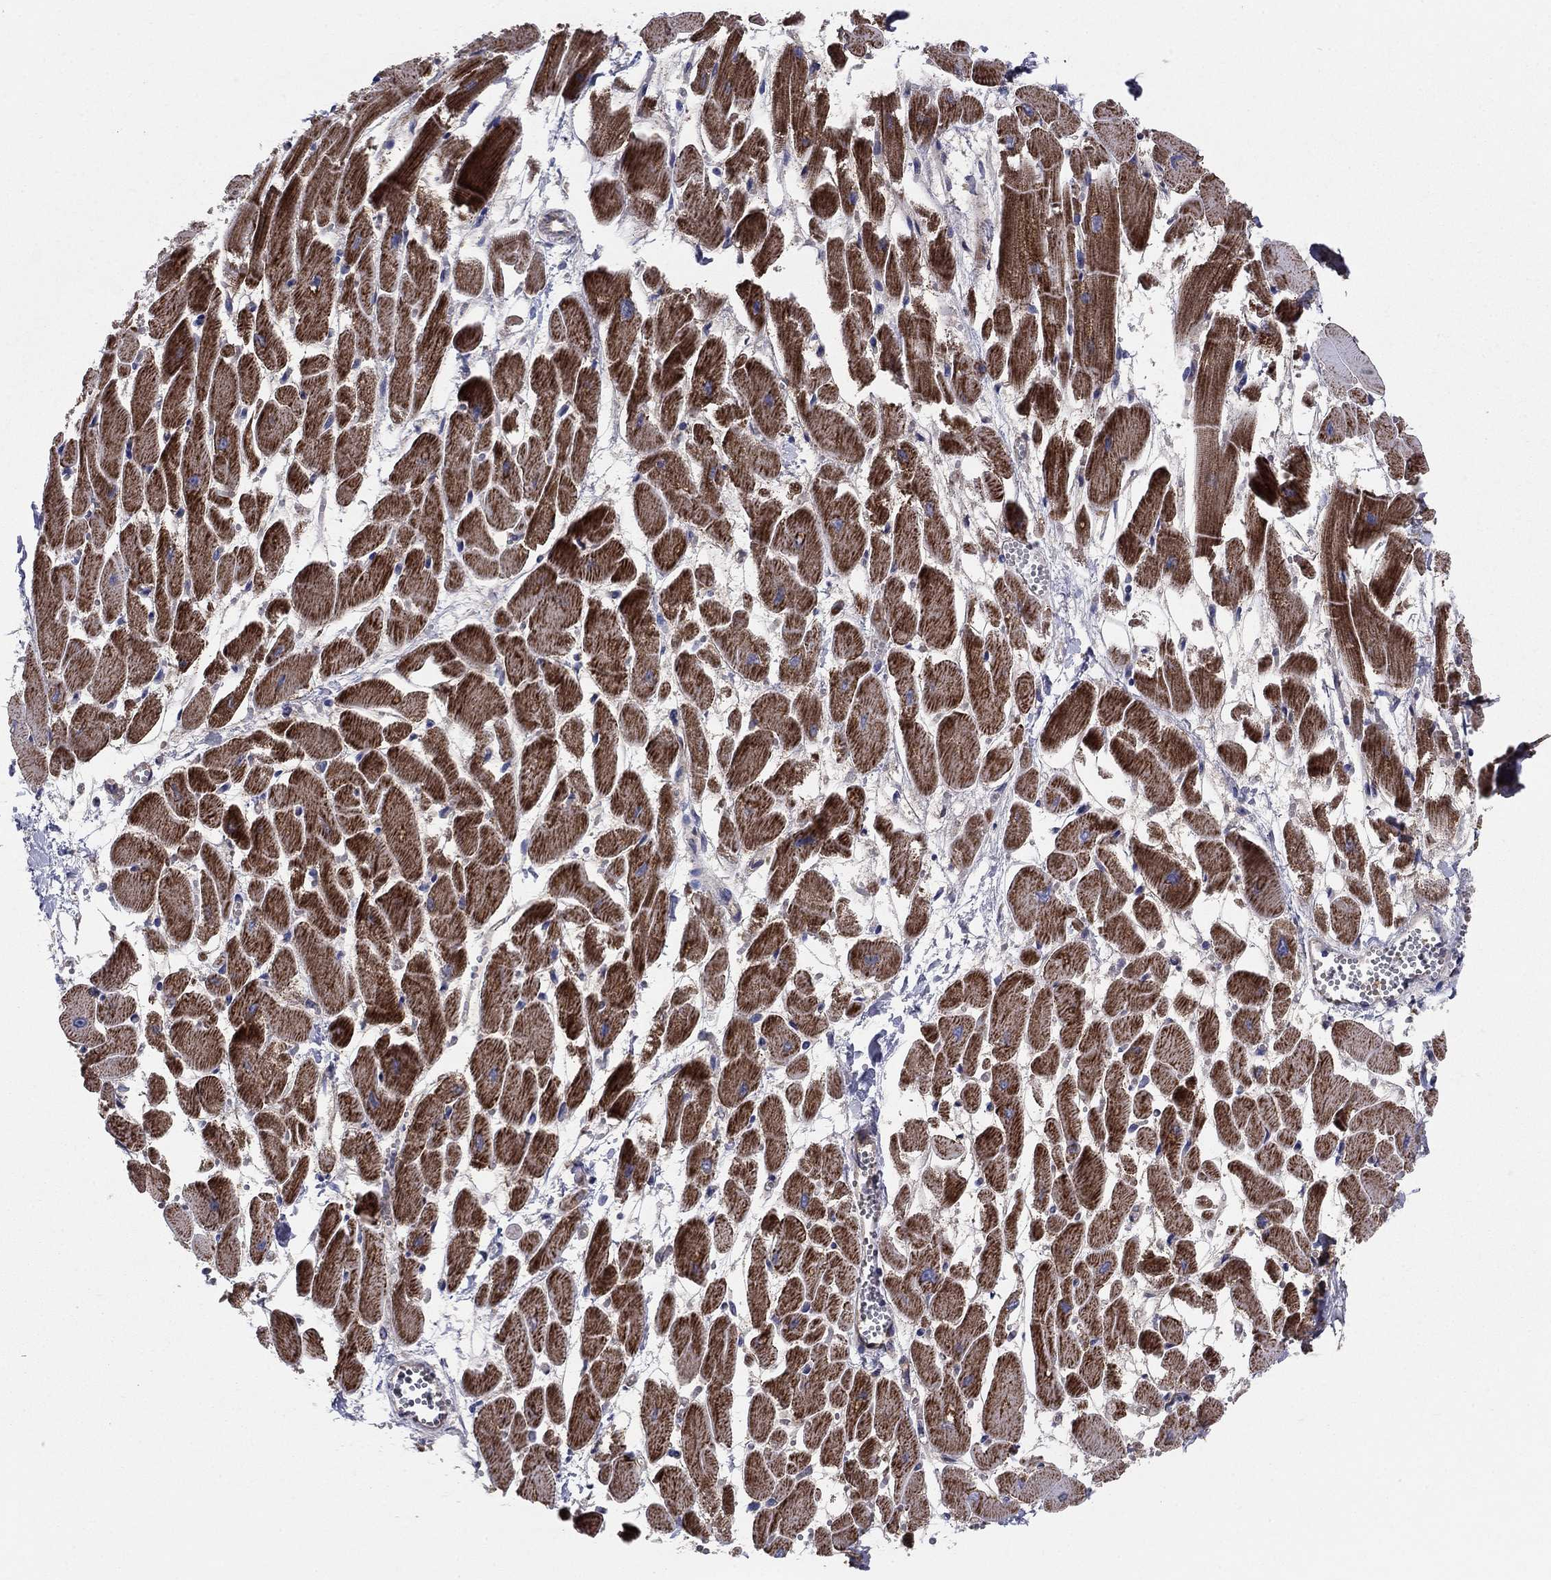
{"staining": {"intensity": "strong", "quantity": ">75%", "location": "cytoplasmic/membranous"}, "tissue": "heart muscle", "cell_type": "Cardiomyocytes", "image_type": "normal", "snomed": [{"axis": "morphology", "description": "Normal tissue, NOS"}, {"axis": "topography", "description": "Heart"}], "caption": "The photomicrograph demonstrates staining of unremarkable heart muscle, revealing strong cytoplasmic/membranous protein positivity (brown color) within cardiomyocytes.", "gene": "EMP2", "patient": {"sex": "female", "age": 52}}